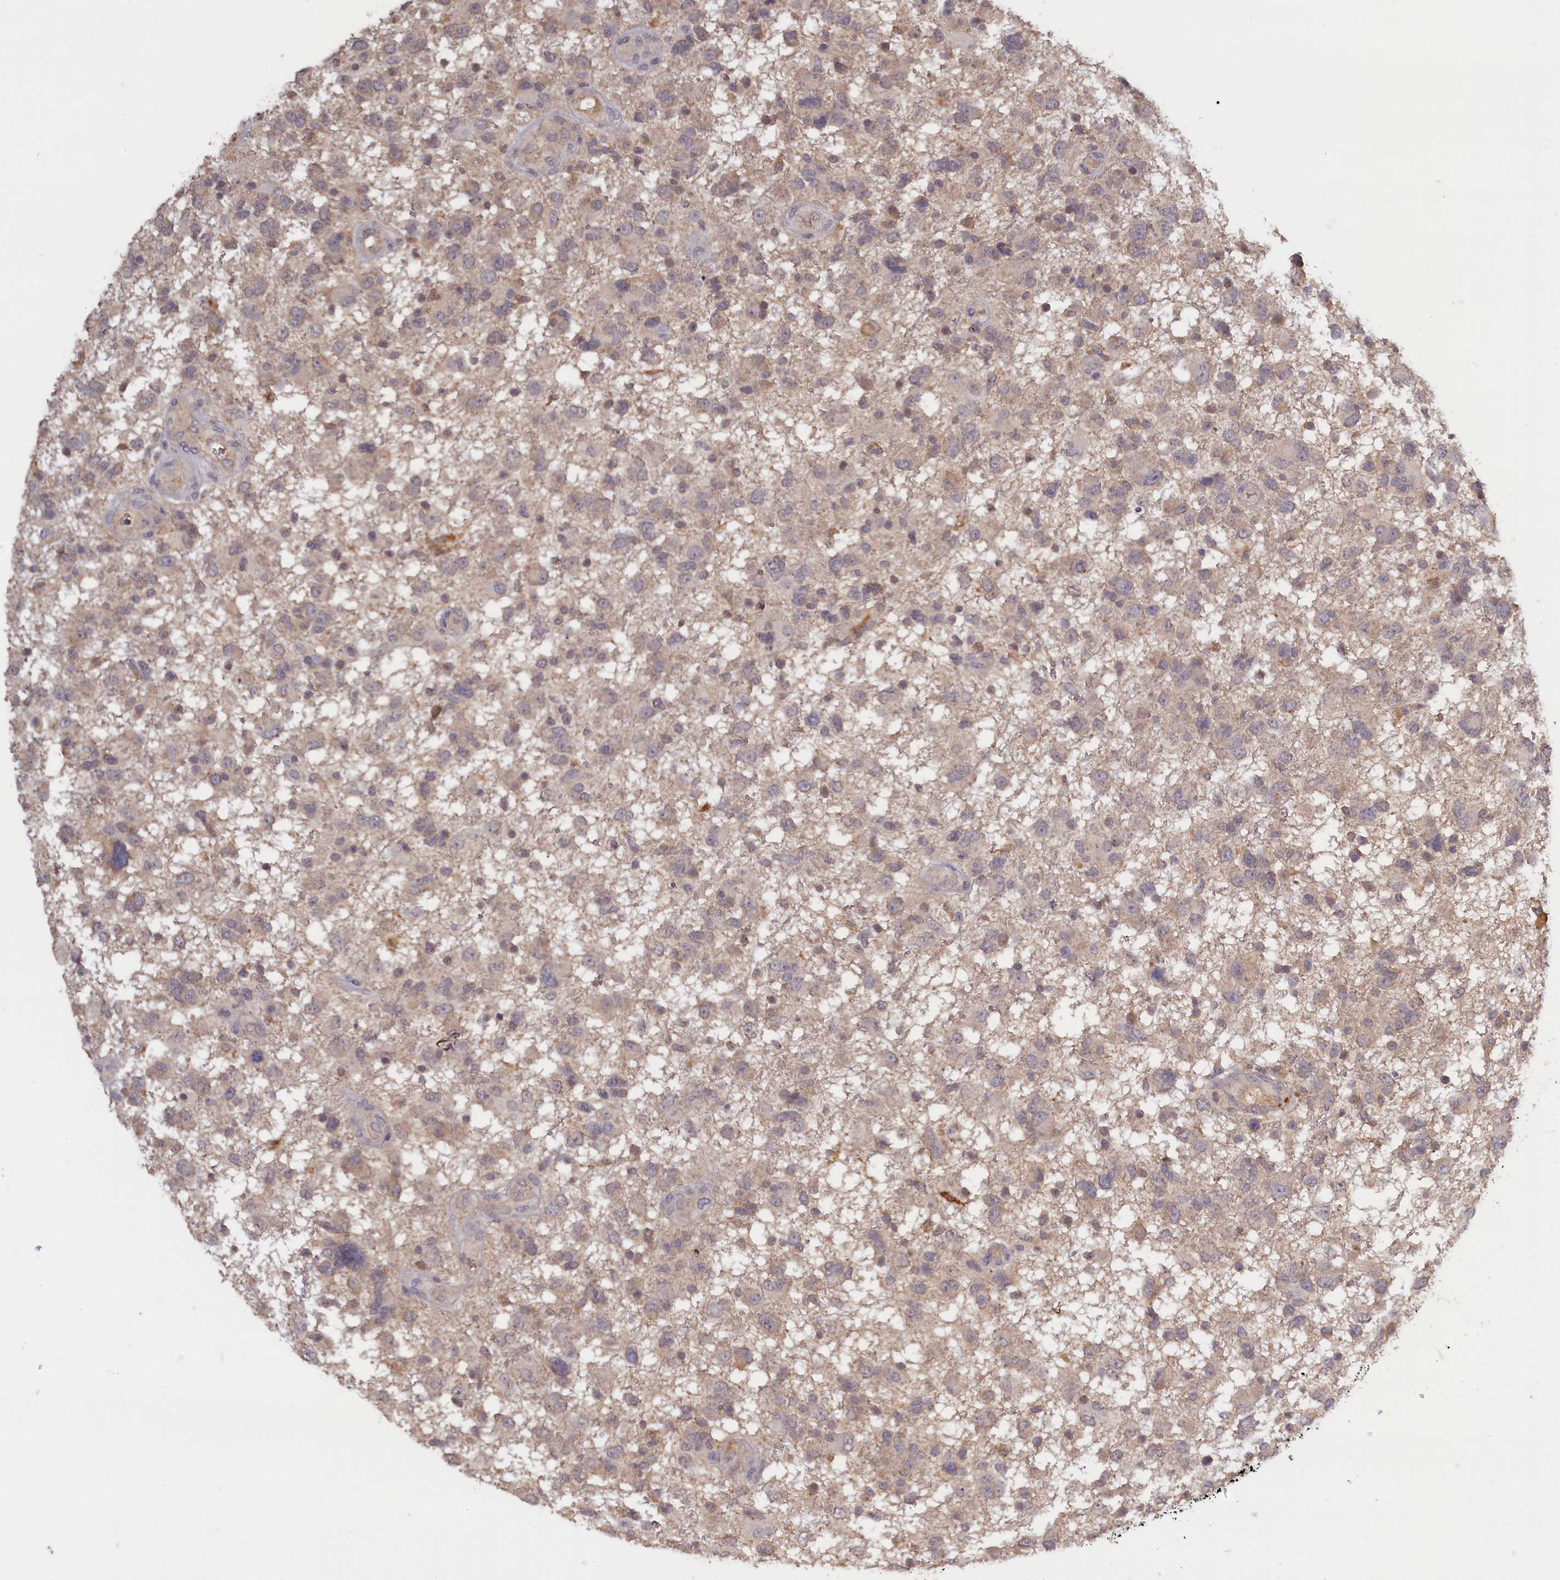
{"staining": {"intensity": "negative", "quantity": "none", "location": "none"}, "tissue": "glioma", "cell_type": "Tumor cells", "image_type": "cancer", "snomed": [{"axis": "morphology", "description": "Glioma, malignant, High grade"}, {"axis": "topography", "description": "Brain"}], "caption": "IHC micrograph of neoplastic tissue: malignant high-grade glioma stained with DAB demonstrates no significant protein staining in tumor cells.", "gene": "CELF5", "patient": {"sex": "male", "age": 61}}